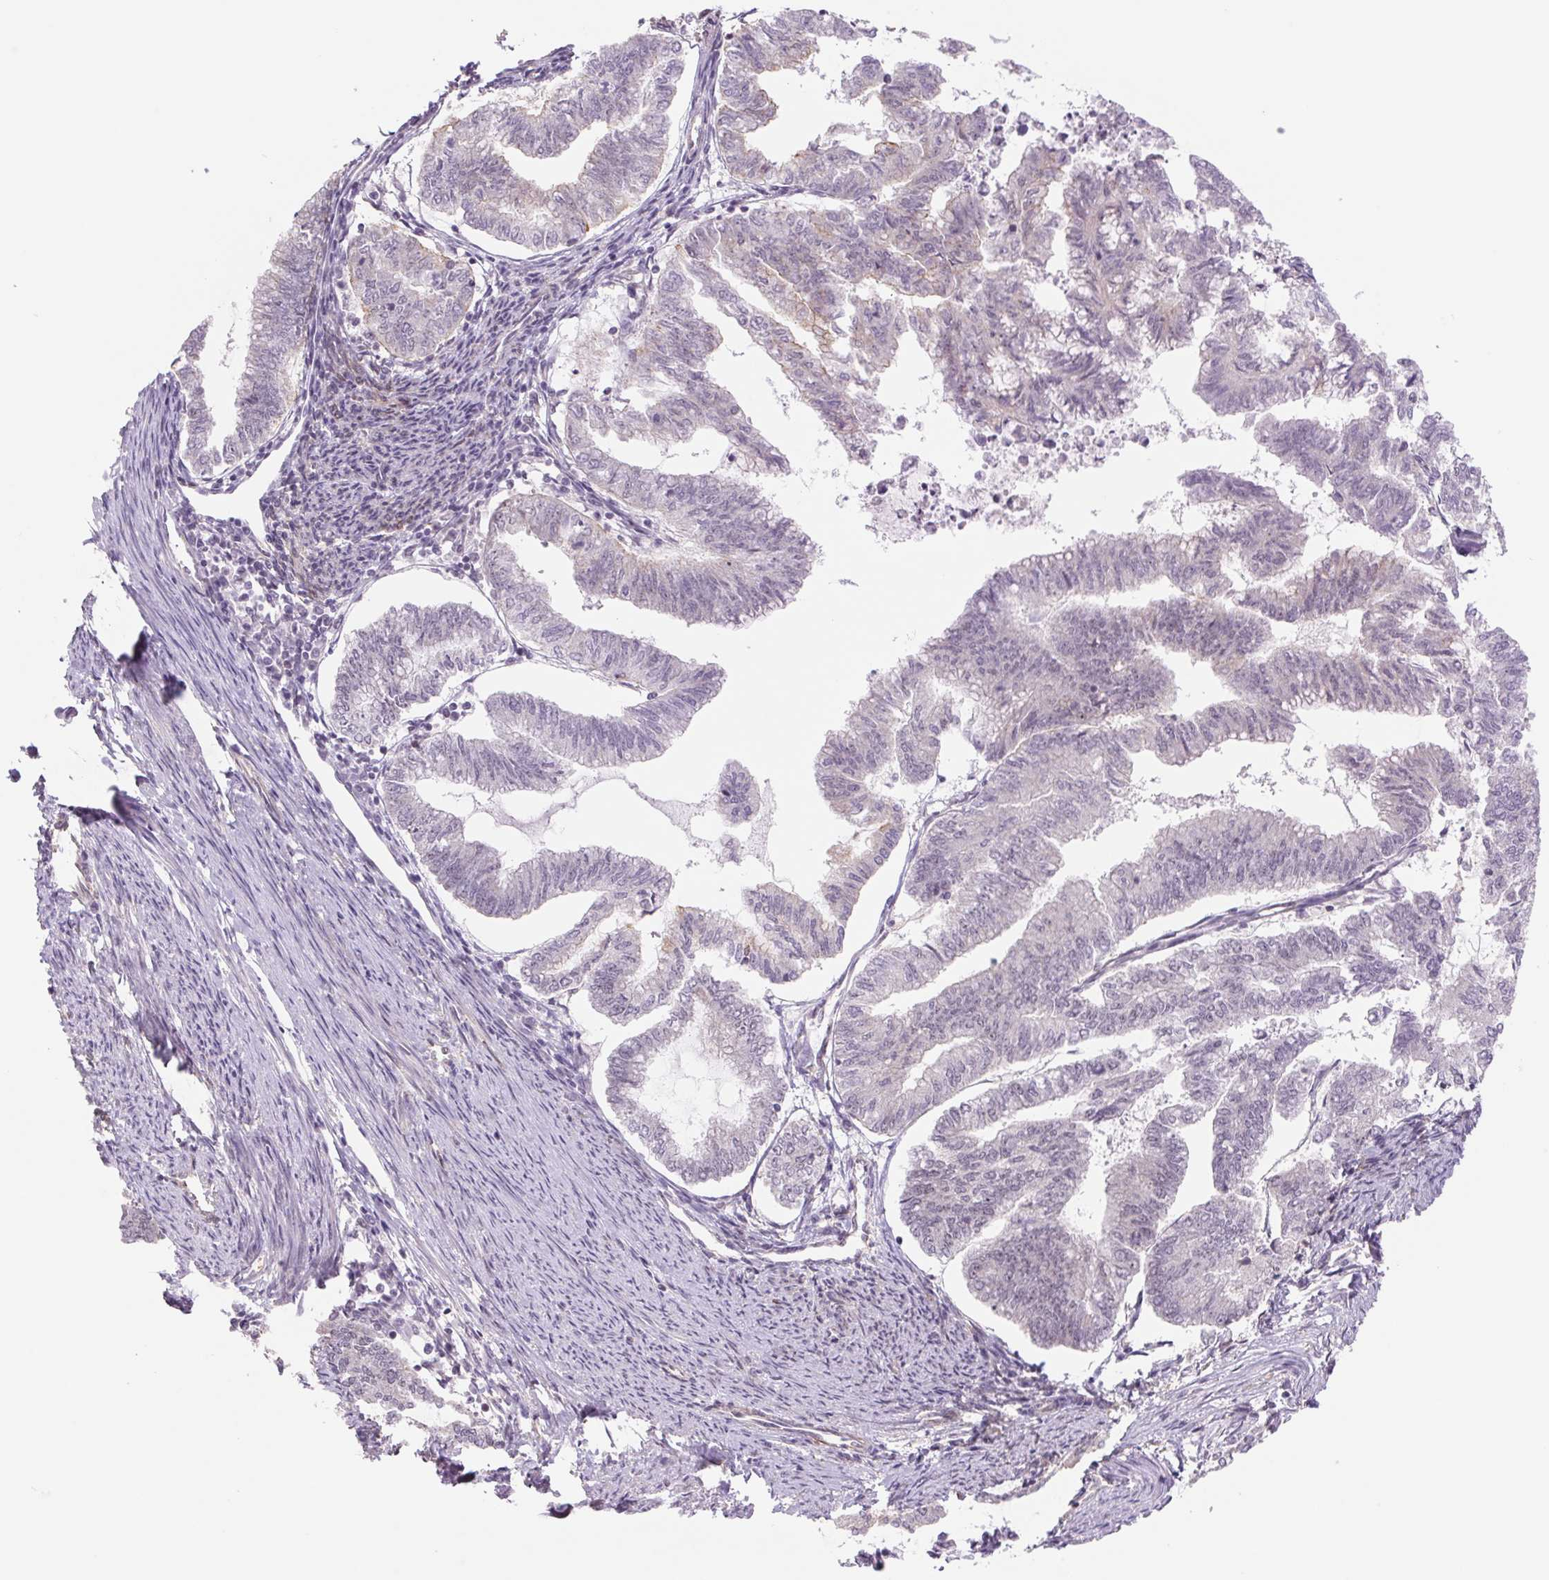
{"staining": {"intensity": "negative", "quantity": "none", "location": "none"}, "tissue": "endometrial cancer", "cell_type": "Tumor cells", "image_type": "cancer", "snomed": [{"axis": "morphology", "description": "Adenocarcinoma, NOS"}, {"axis": "topography", "description": "Endometrium"}], "caption": "IHC photomicrograph of neoplastic tissue: human endometrial cancer stained with DAB displays no significant protein positivity in tumor cells. (DAB immunohistochemistry (IHC) visualized using brightfield microscopy, high magnification).", "gene": "CWC25", "patient": {"sex": "female", "age": 79}}